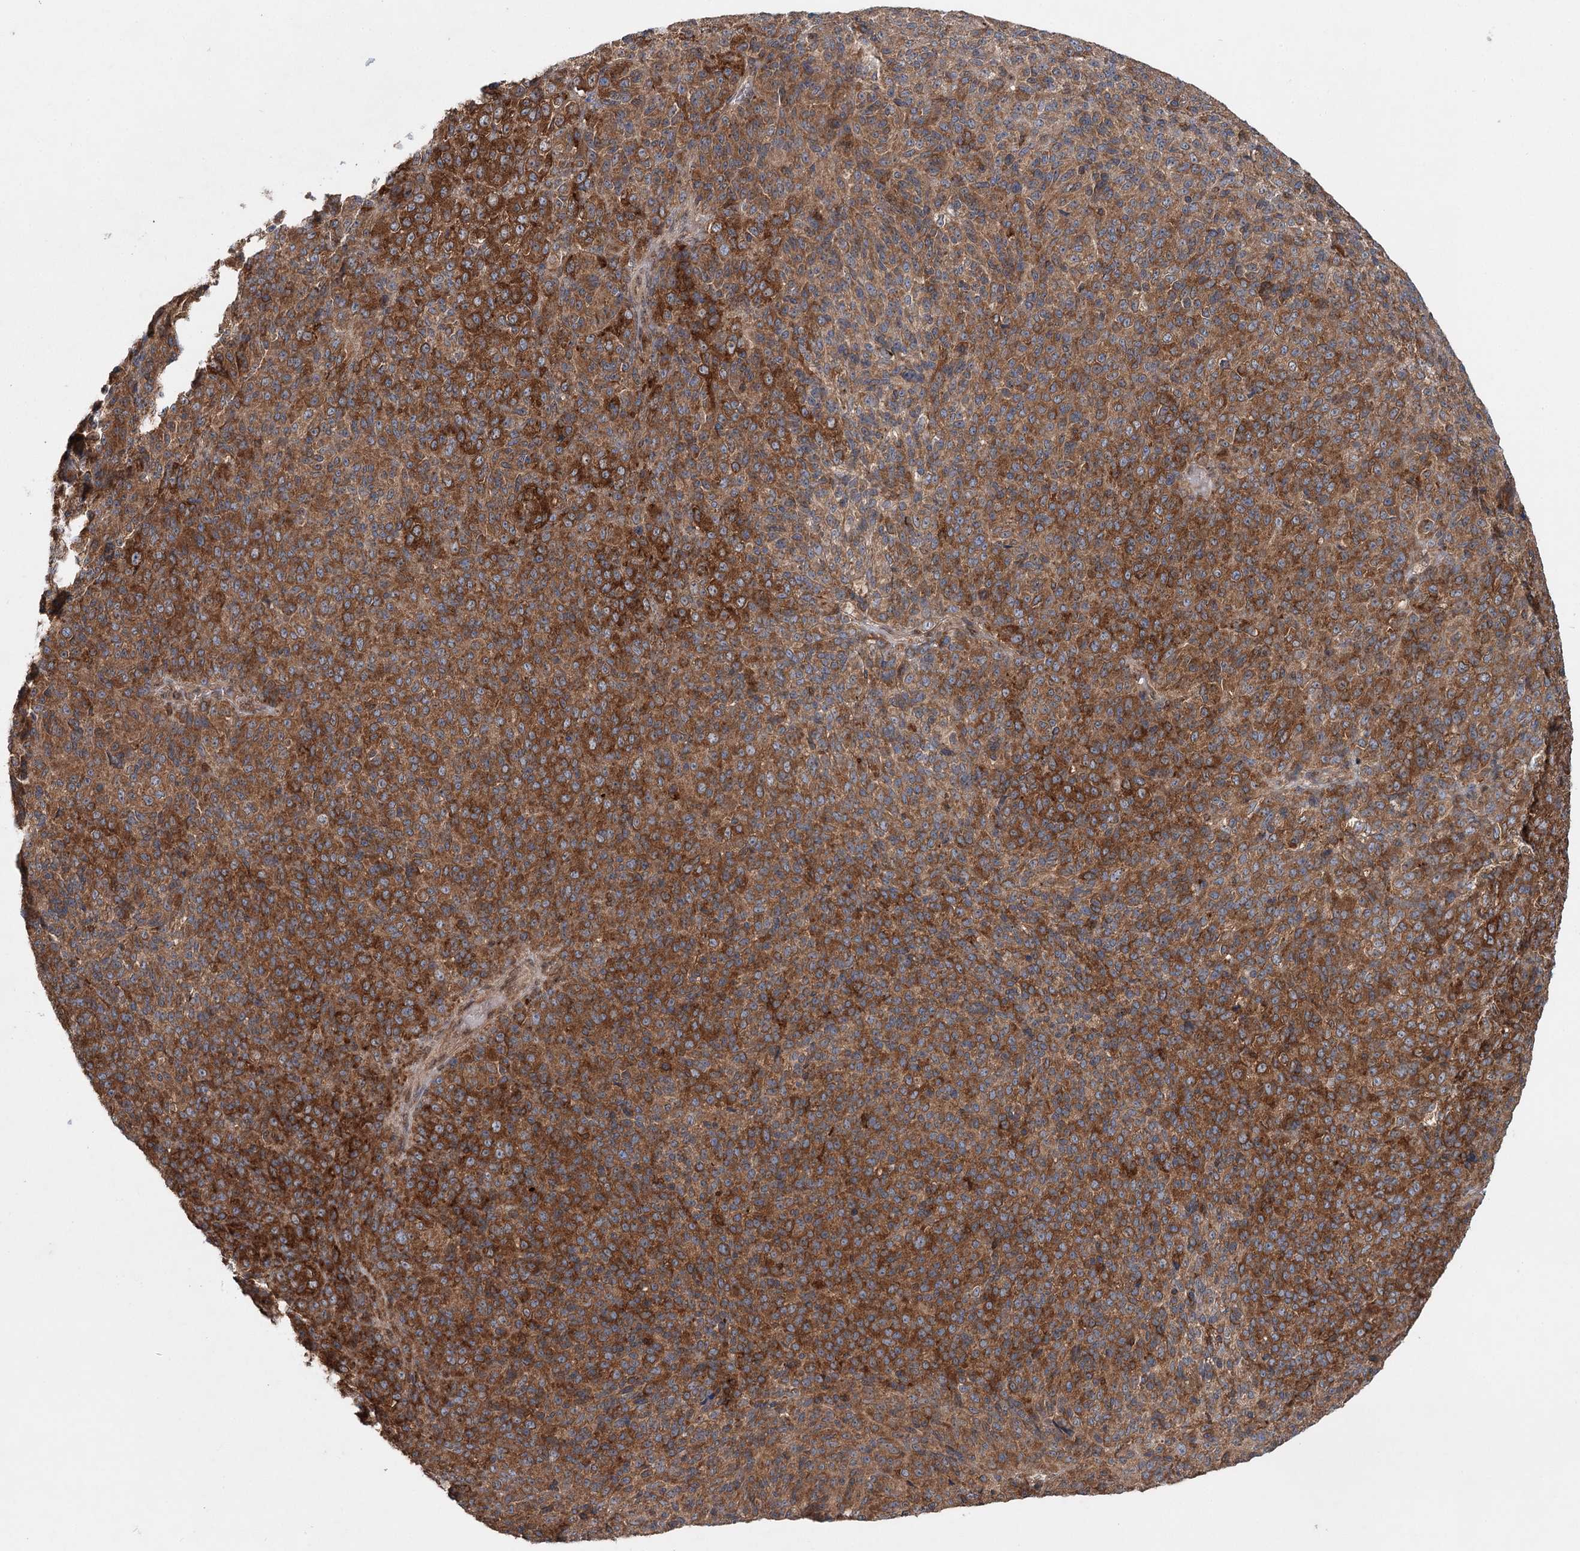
{"staining": {"intensity": "strong", "quantity": ">75%", "location": "cytoplasmic/membranous"}, "tissue": "melanoma", "cell_type": "Tumor cells", "image_type": "cancer", "snomed": [{"axis": "morphology", "description": "Malignant melanoma, Metastatic site"}, {"axis": "topography", "description": "Brain"}], "caption": "This histopathology image displays IHC staining of melanoma, with high strong cytoplasmic/membranous staining in about >75% of tumor cells.", "gene": "C12orf4", "patient": {"sex": "female", "age": 56}}